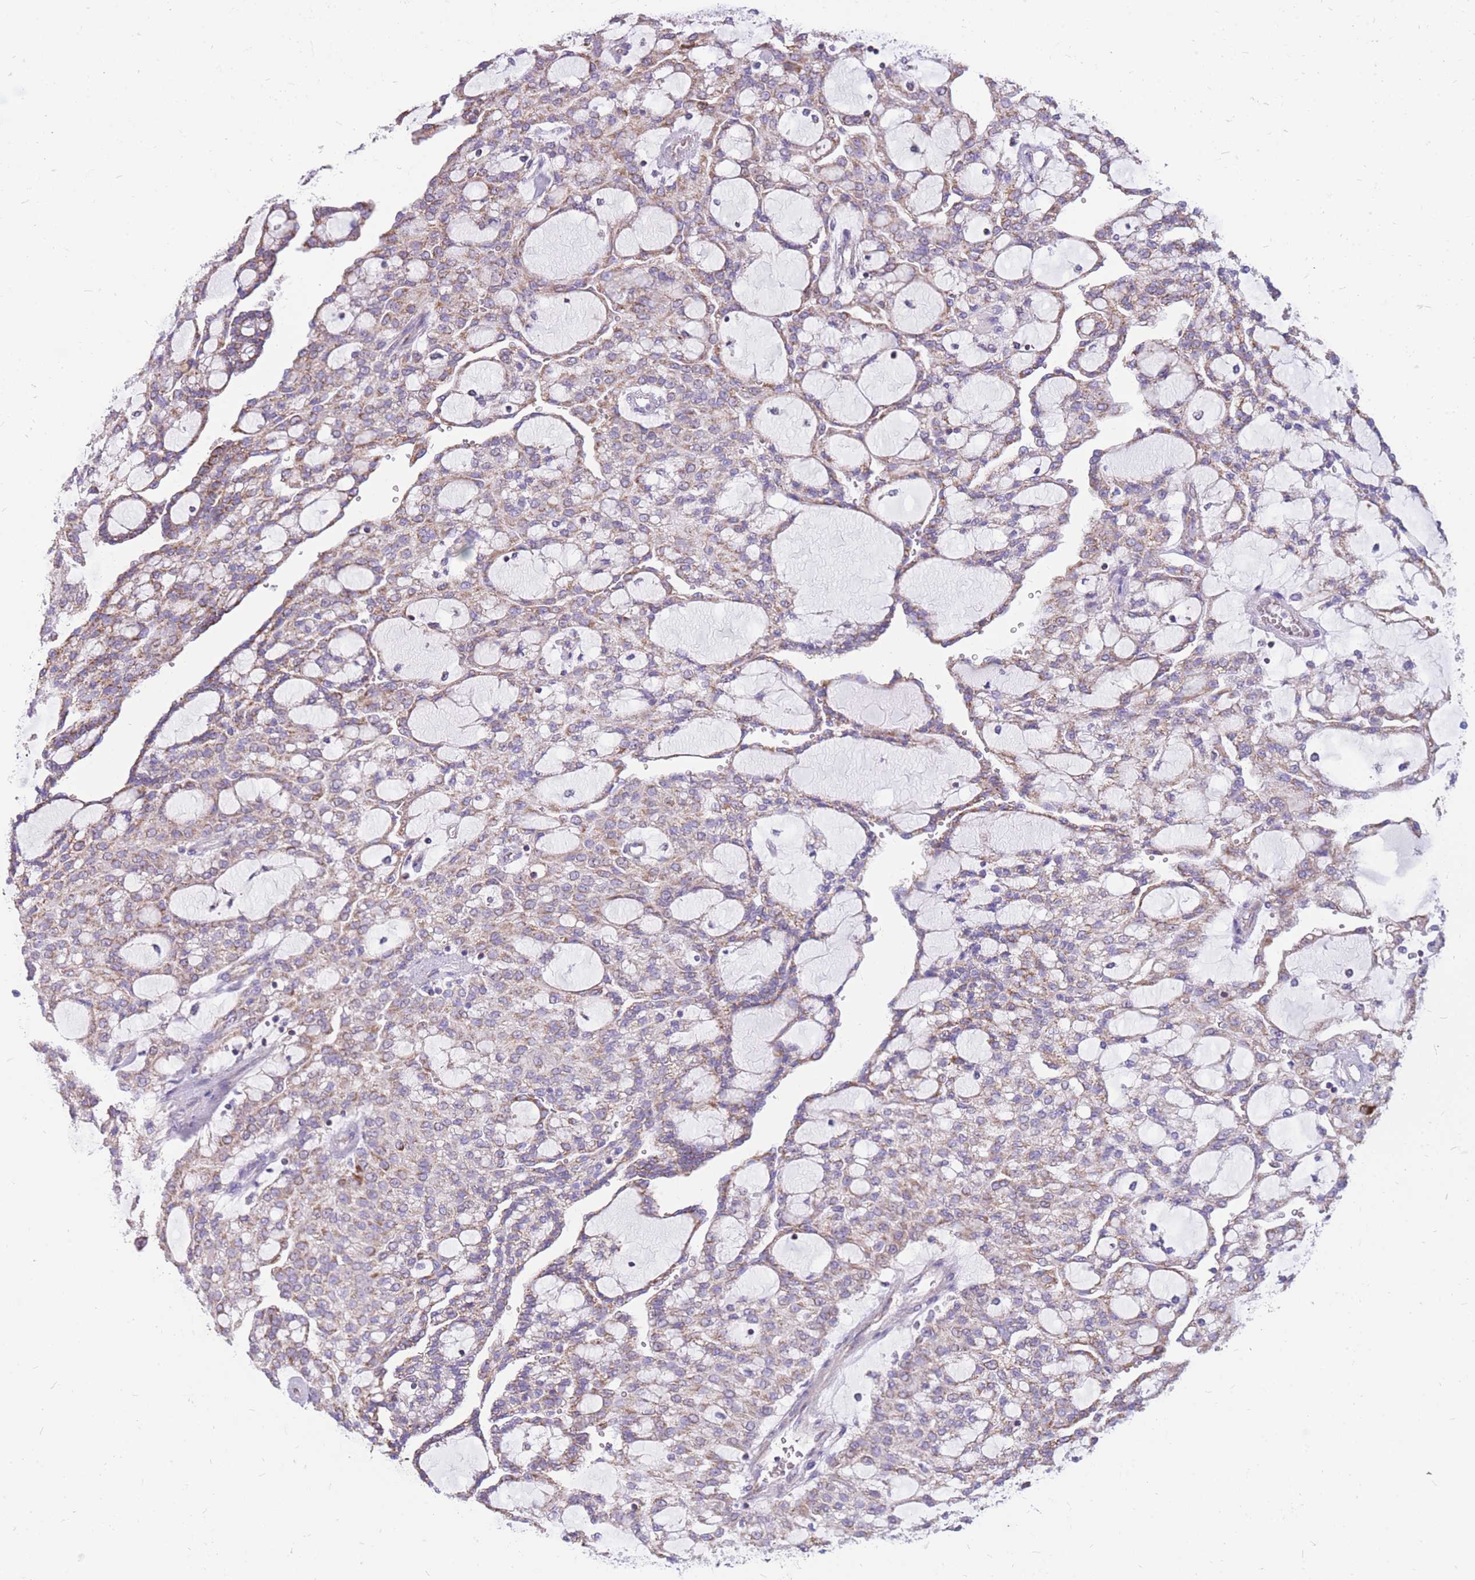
{"staining": {"intensity": "weak", "quantity": "25%-75%", "location": "cytoplasmic/membranous"}, "tissue": "renal cancer", "cell_type": "Tumor cells", "image_type": "cancer", "snomed": [{"axis": "morphology", "description": "Adenocarcinoma, NOS"}, {"axis": "topography", "description": "Kidney"}], "caption": "Human renal cancer stained with a protein marker shows weak staining in tumor cells.", "gene": "PCSK1", "patient": {"sex": "male", "age": 63}}